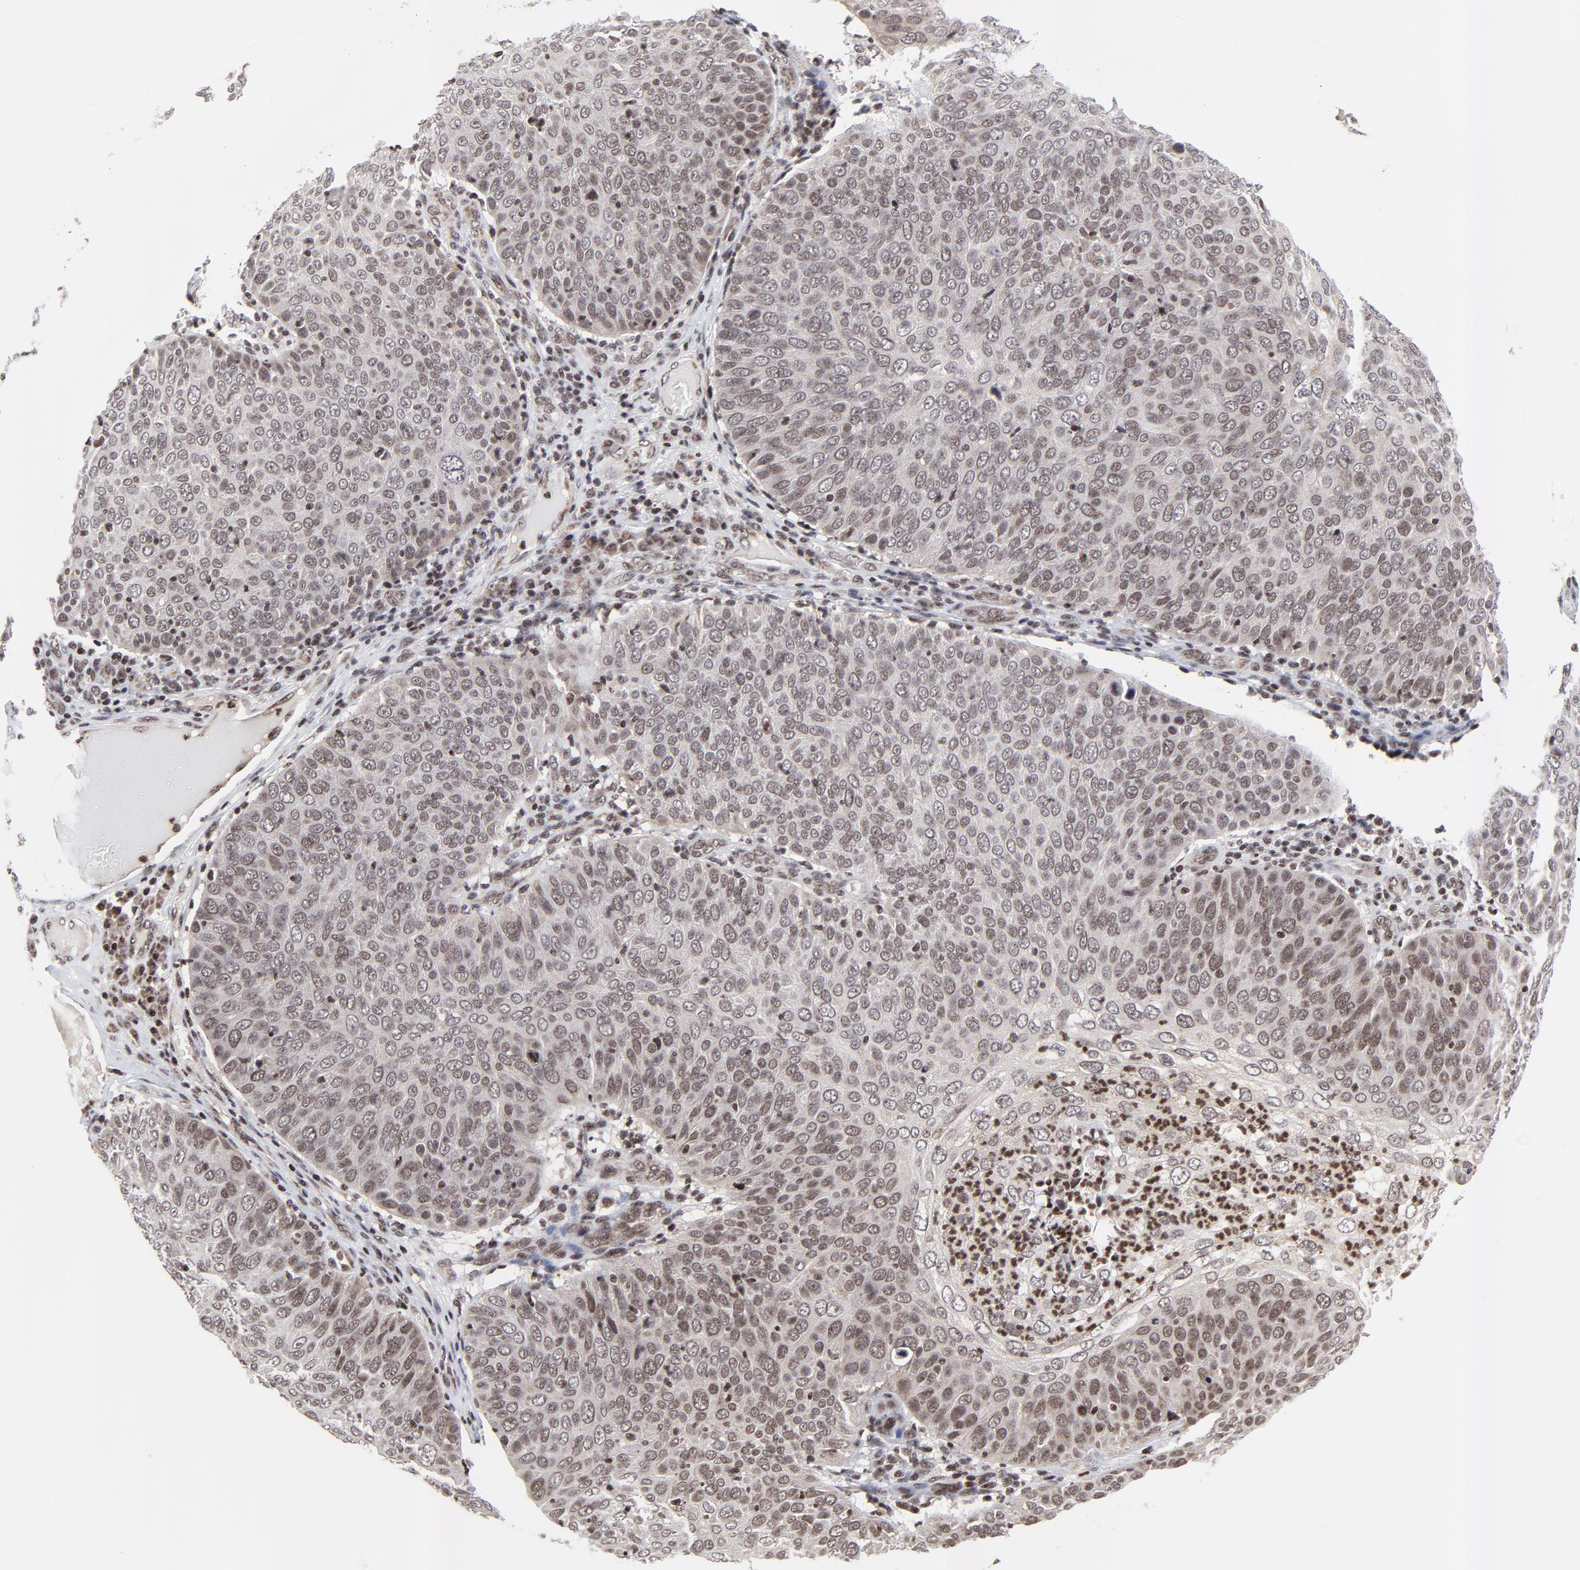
{"staining": {"intensity": "moderate", "quantity": ">75%", "location": "cytoplasmic/membranous,nuclear"}, "tissue": "skin cancer", "cell_type": "Tumor cells", "image_type": "cancer", "snomed": [{"axis": "morphology", "description": "Squamous cell carcinoma, NOS"}, {"axis": "topography", "description": "Skin"}], "caption": "Human skin cancer stained for a protein (brown) reveals moderate cytoplasmic/membranous and nuclear positive expression in about >75% of tumor cells.", "gene": "ZNF777", "patient": {"sex": "male", "age": 87}}